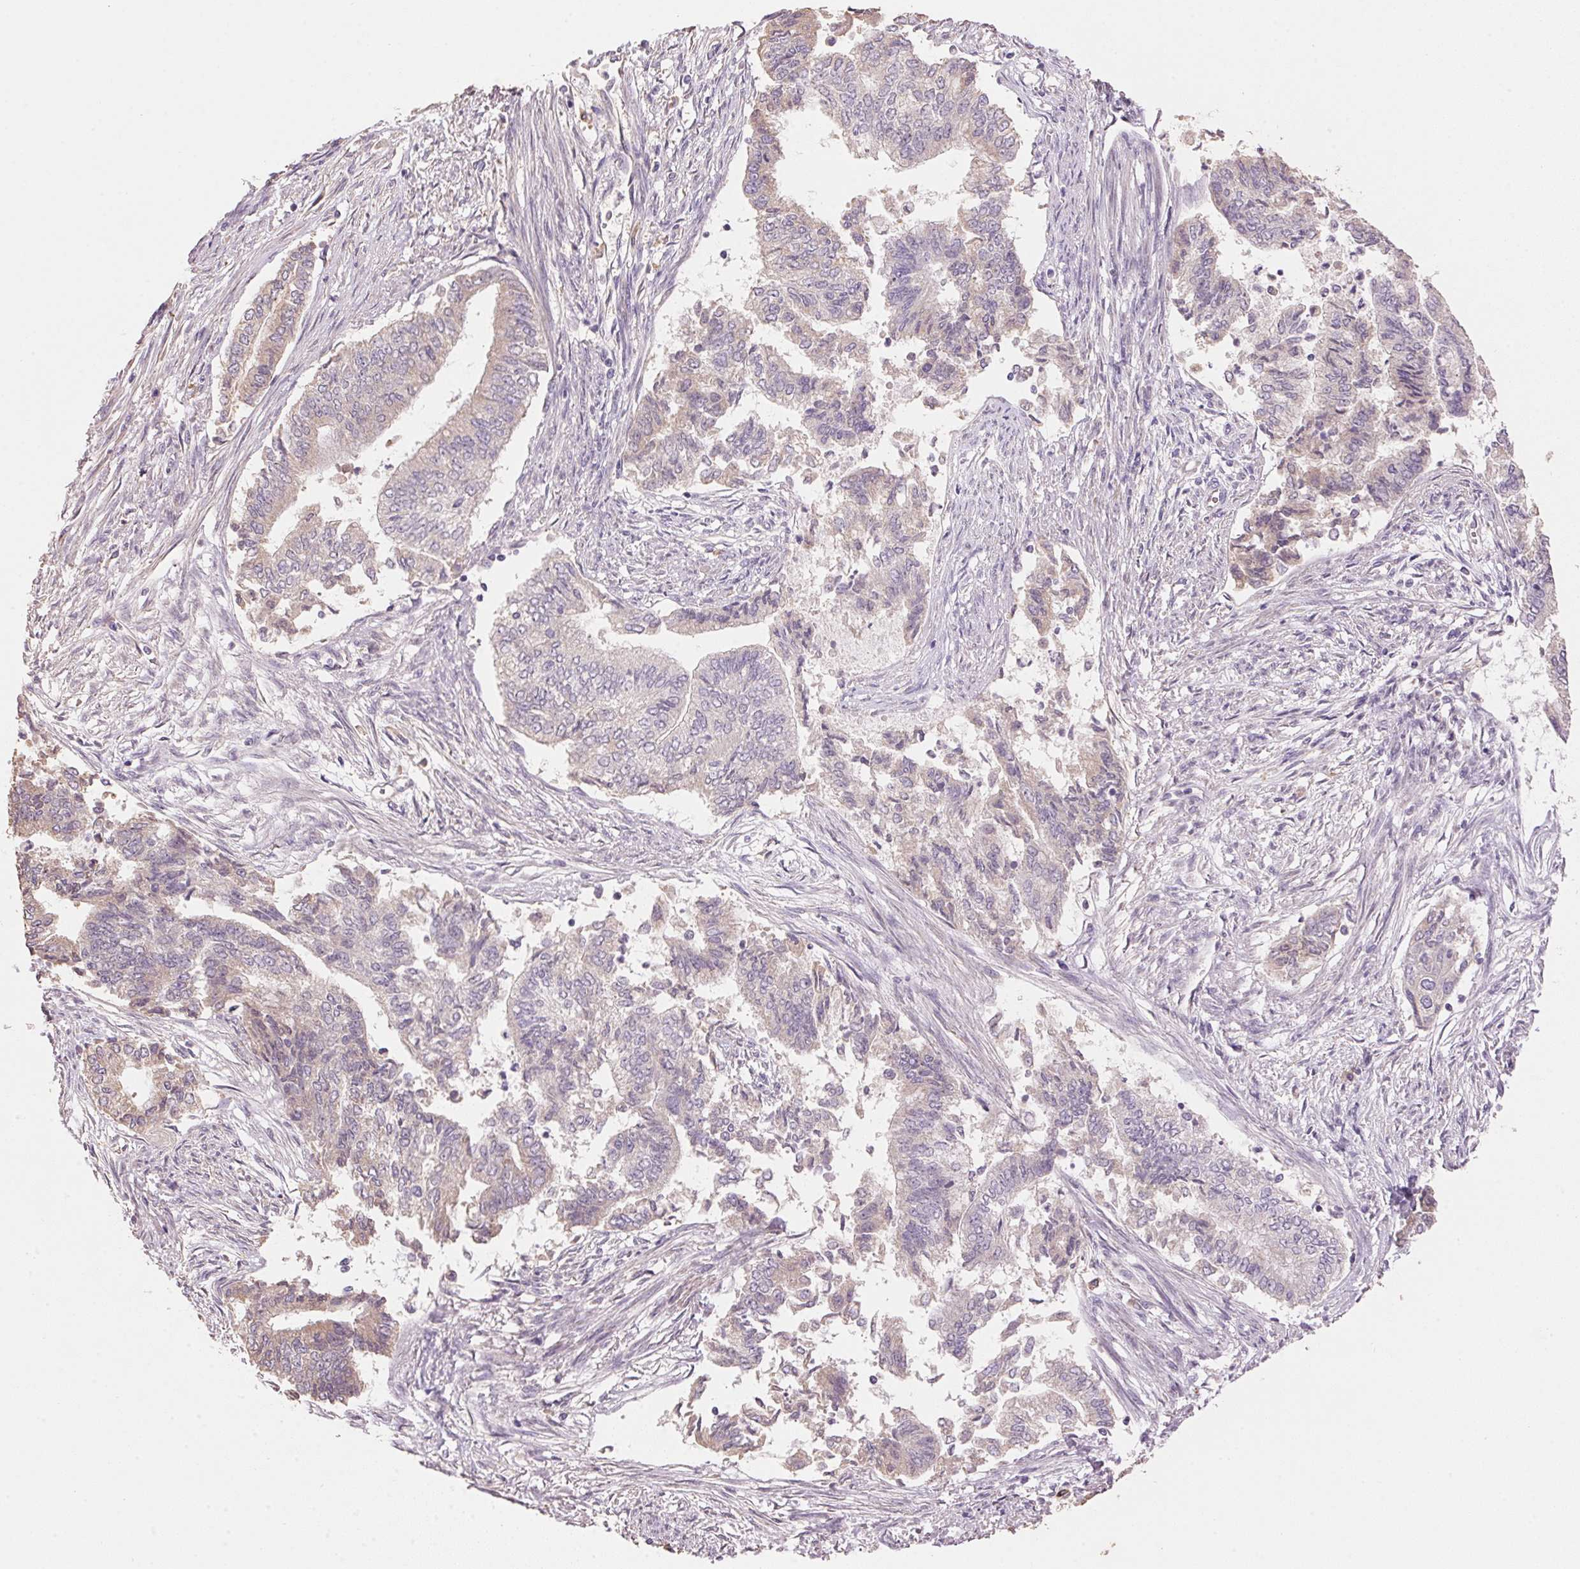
{"staining": {"intensity": "negative", "quantity": "none", "location": "none"}, "tissue": "endometrial cancer", "cell_type": "Tumor cells", "image_type": "cancer", "snomed": [{"axis": "morphology", "description": "Adenocarcinoma, NOS"}, {"axis": "topography", "description": "Endometrium"}], "caption": "Immunohistochemistry of endometrial cancer shows no positivity in tumor cells.", "gene": "LYZL6", "patient": {"sex": "female", "age": 65}}